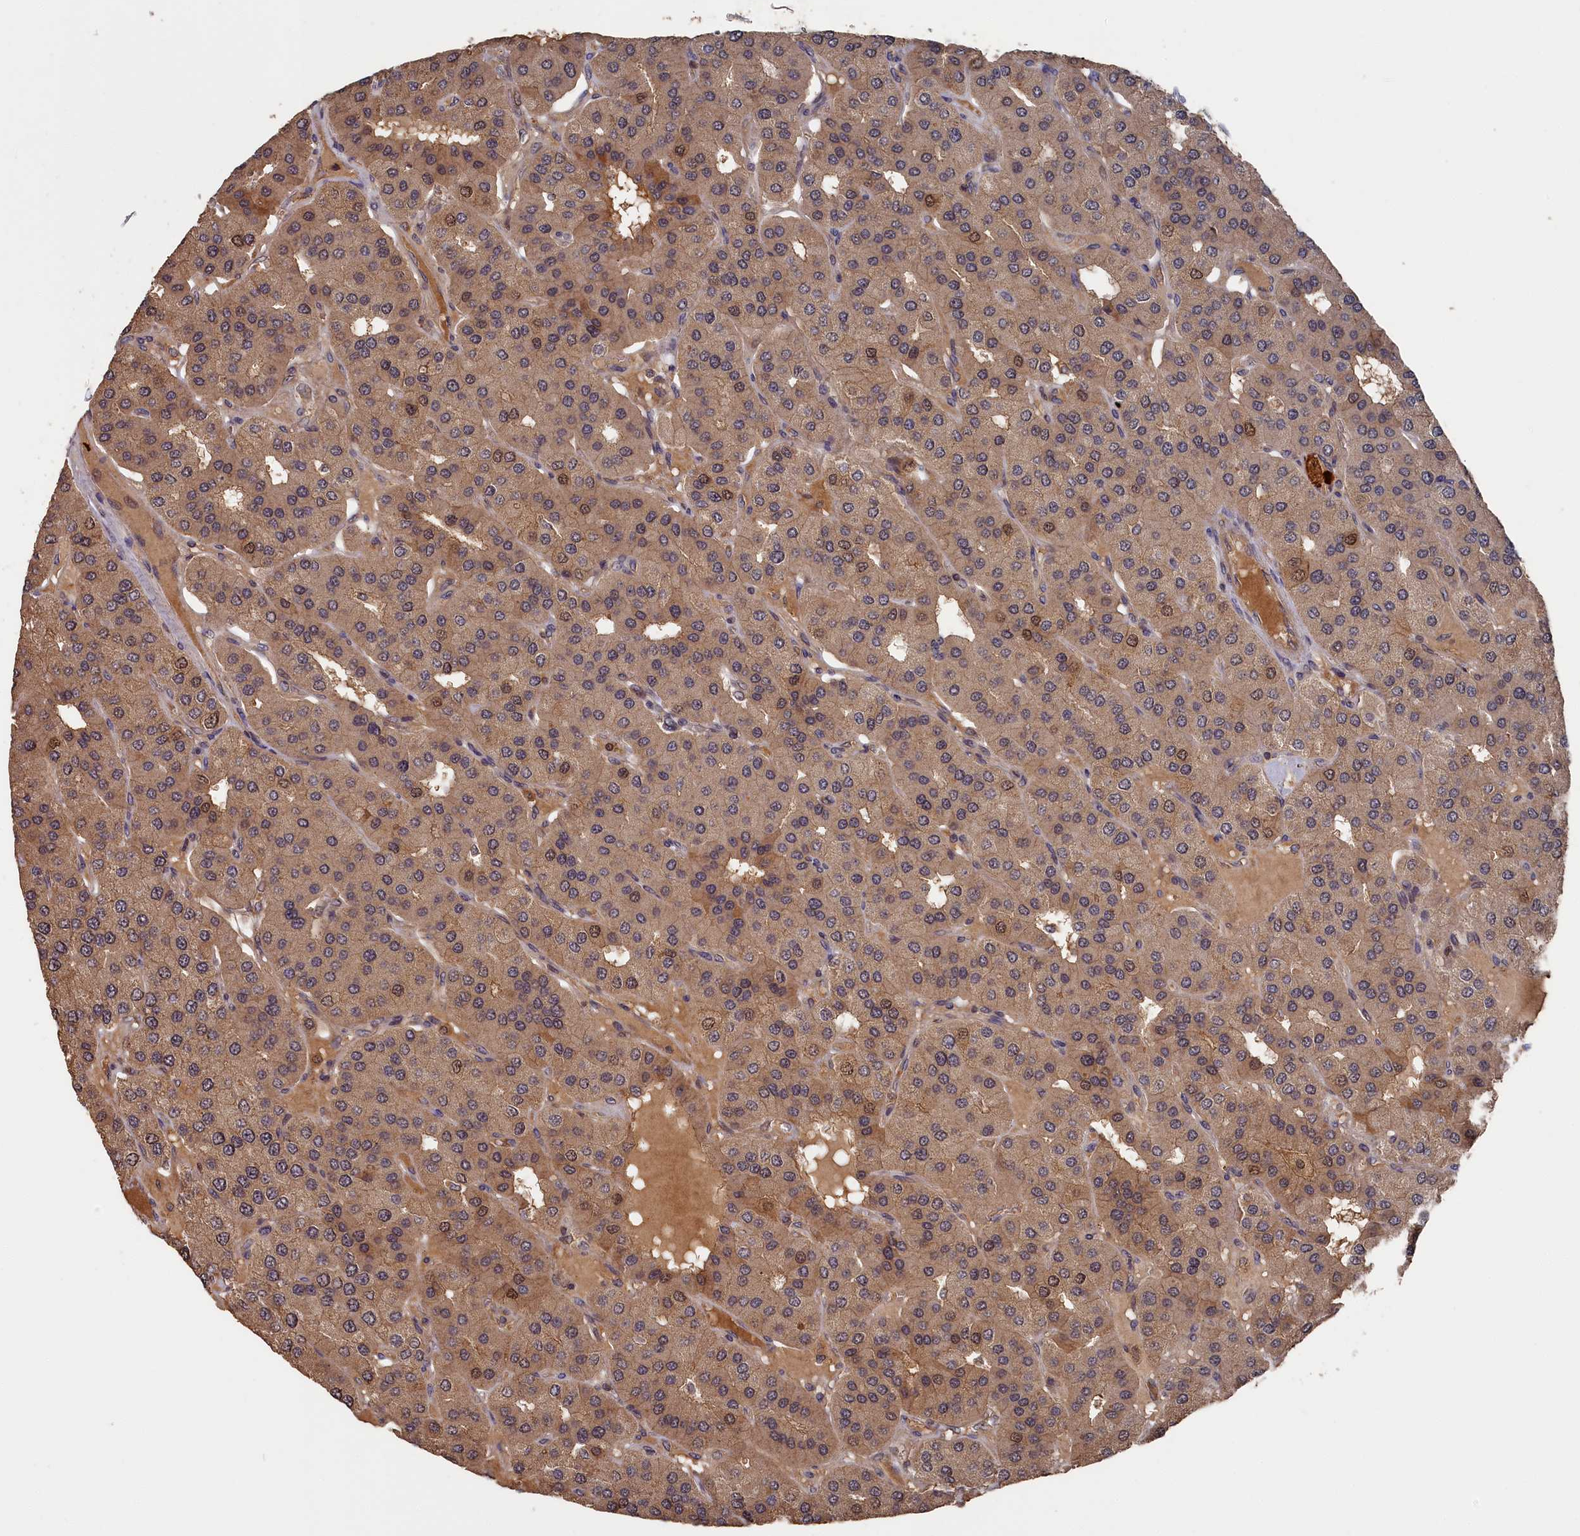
{"staining": {"intensity": "moderate", "quantity": ">75%", "location": "cytoplasmic/membranous,nuclear"}, "tissue": "parathyroid gland", "cell_type": "Glandular cells", "image_type": "normal", "snomed": [{"axis": "morphology", "description": "Normal tissue, NOS"}, {"axis": "morphology", "description": "Adenoma, NOS"}, {"axis": "topography", "description": "Parathyroid gland"}], "caption": "Immunohistochemistry (DAB (3,3'-diaminobenzidine)) staining of normal parathyroid gland reveals moderate cytoplasmic/membranous,nuclear protein staining in about >75% of glandular cells.", "gene": "RMI2", "patient": {"sex": "female", "age": 86}}